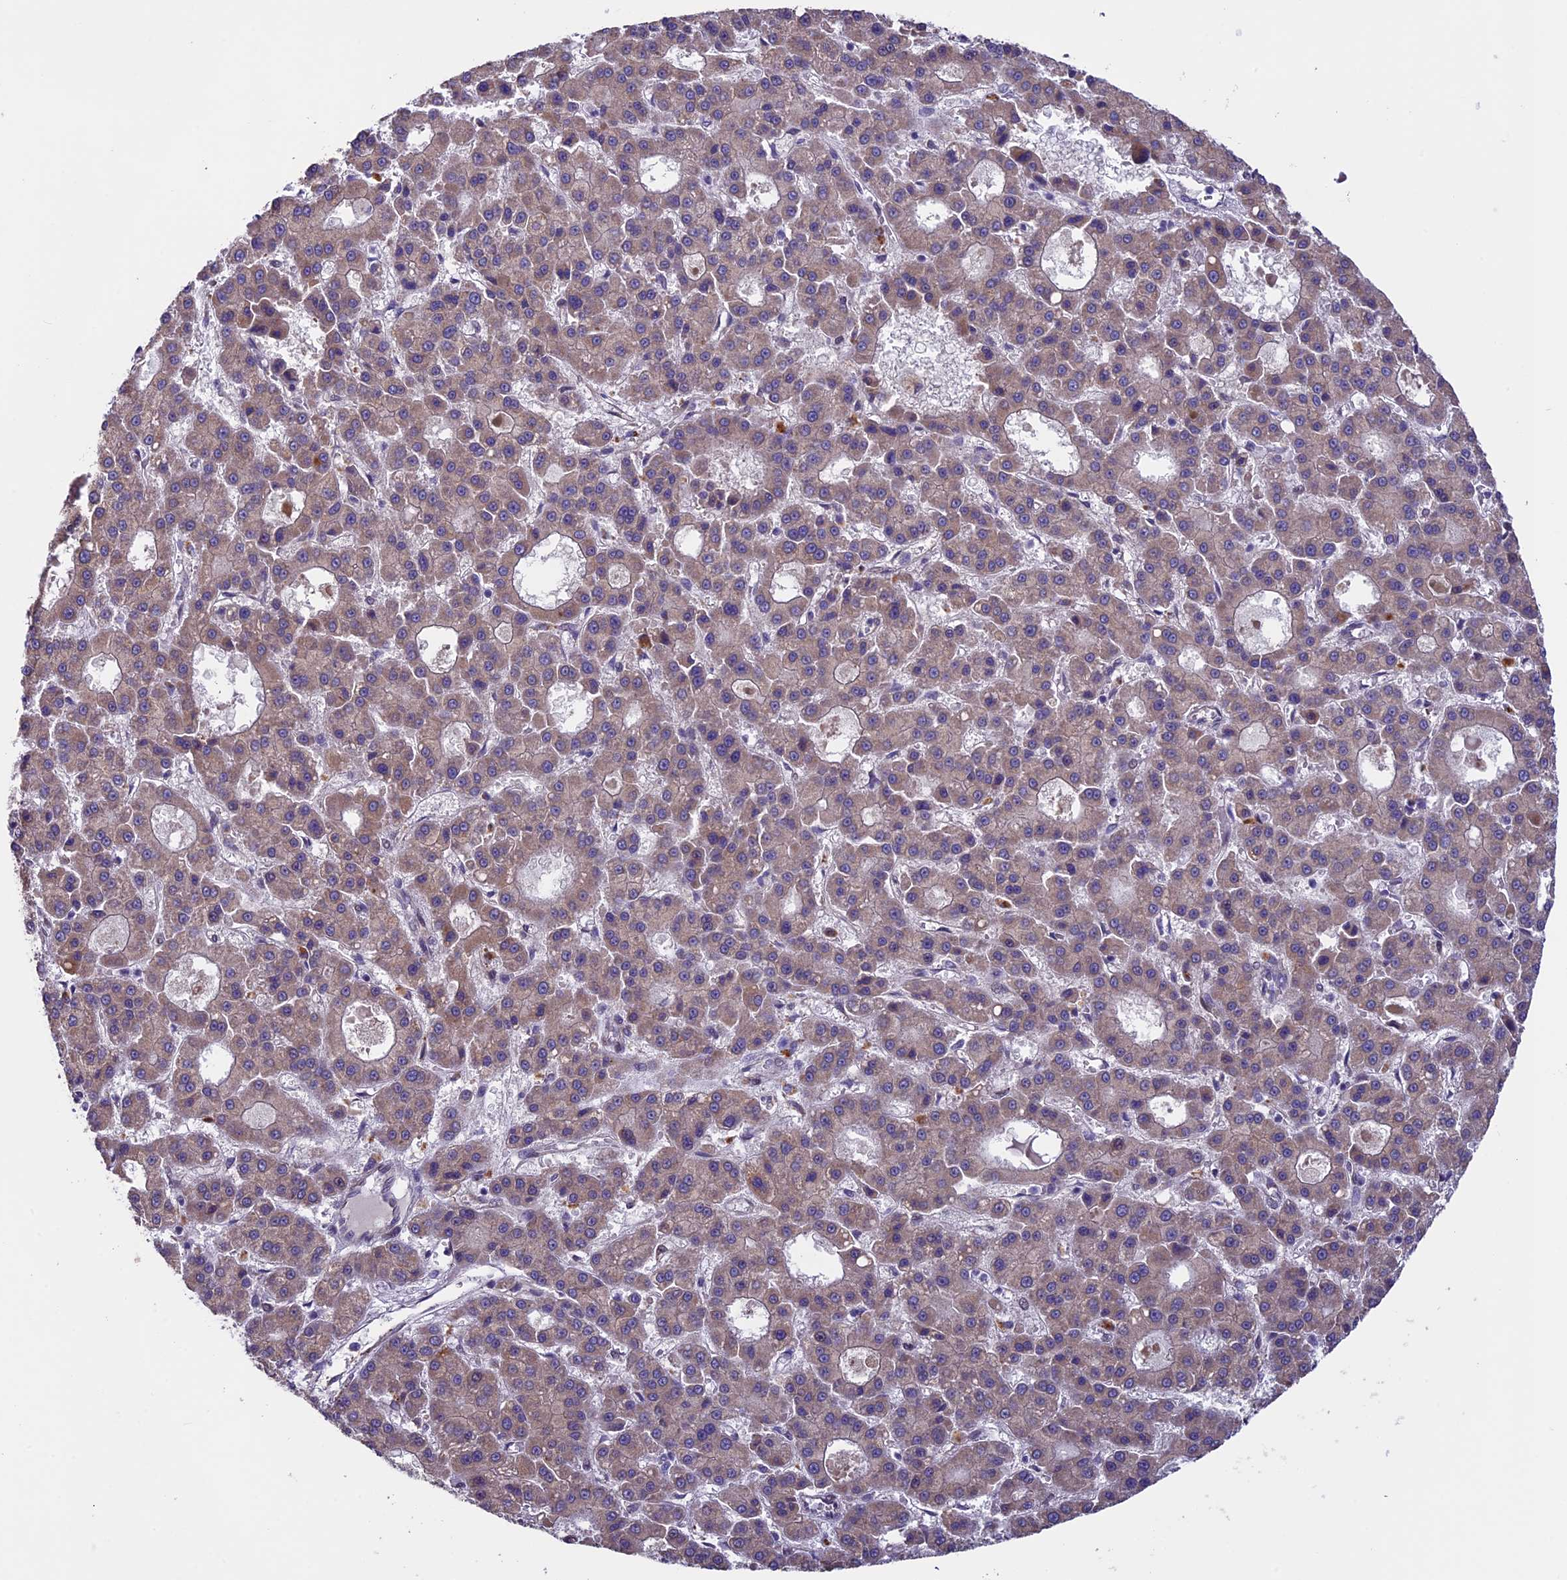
{"staining": {"intensity": "weak", "quantity": ">75%", "location": "cytoplasmic/membranous"}, "tissue": "liver cancer", "cell_type": "Tumor cells", "image_type": "cancer", "snomed": [{"axis": "morphology", "description": "Carcinoma, Hepatocellular, NOS"}, {"axis": "topography", "description": "Liver"}], "caption": "DAB (3,3'-diaminobenzidine) immunohistochemical staining of human liver cancer (hepatocellular carcinoma) exhibits weak cytoplasmic/membranous protein positivity in approximately >75% of tumor cells.", "gene": "TMEM171", "patient": {"sex": "male", "age": 70}}